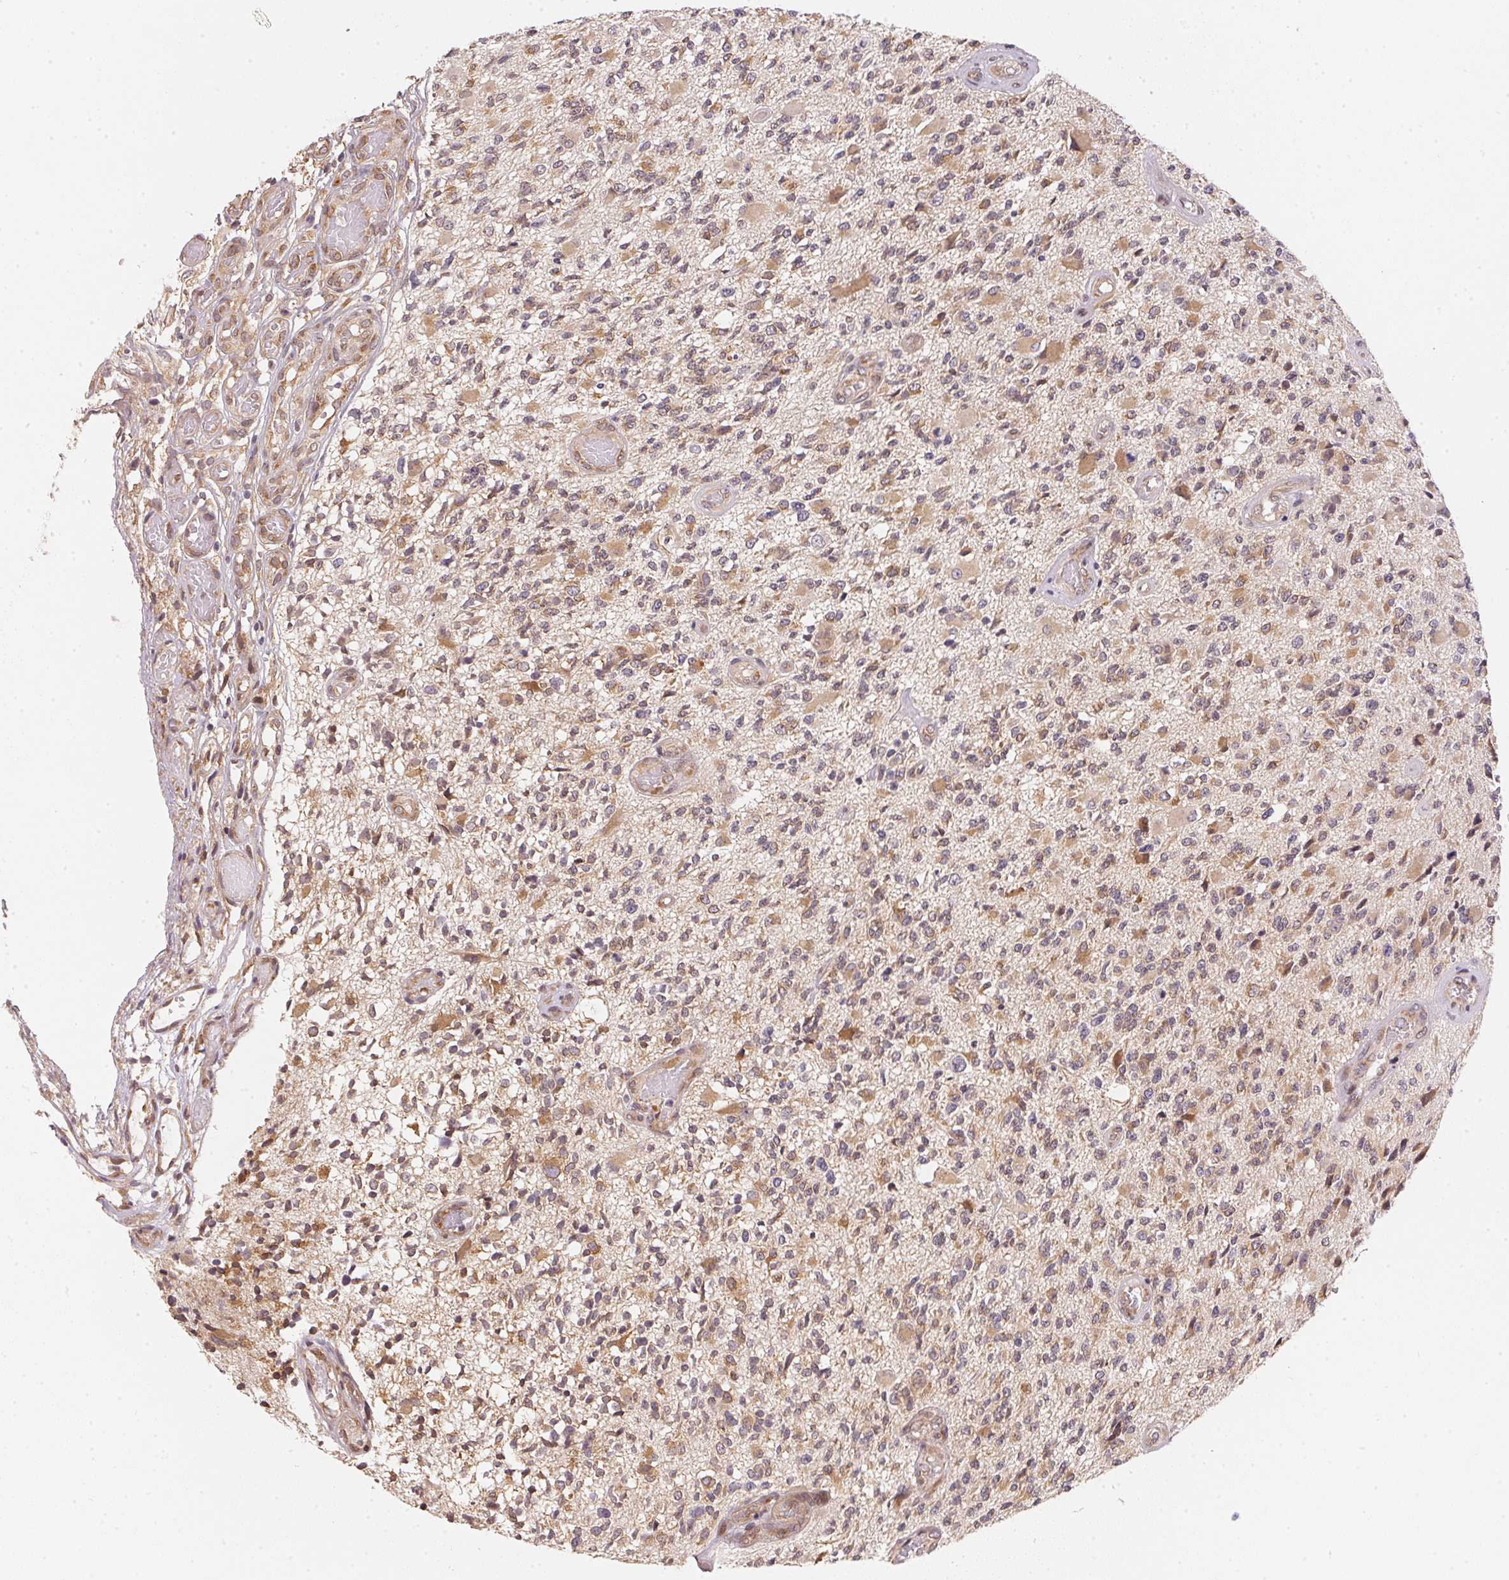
{"staining": {"intensity": "moderate", "quantity": "25%-75%", "location": "cytoplasmic/membranous"}, "tissue": "glioma", "cell_type": "Tumor cells", "image_type": "cancer", "snomed": [{"axis": "morphology", "description": "Glioma, malignant, High grade"}, {"axis": "topography", "description": "Brain"}], "caption": "Immunohistochemistry of glioma shows medium levels of moderate cytoplasmic/membranous staining in approximately 25%-75% of tumor cells.", "gene": "EI24", "patient": {"sex": "female", "age": 63}}